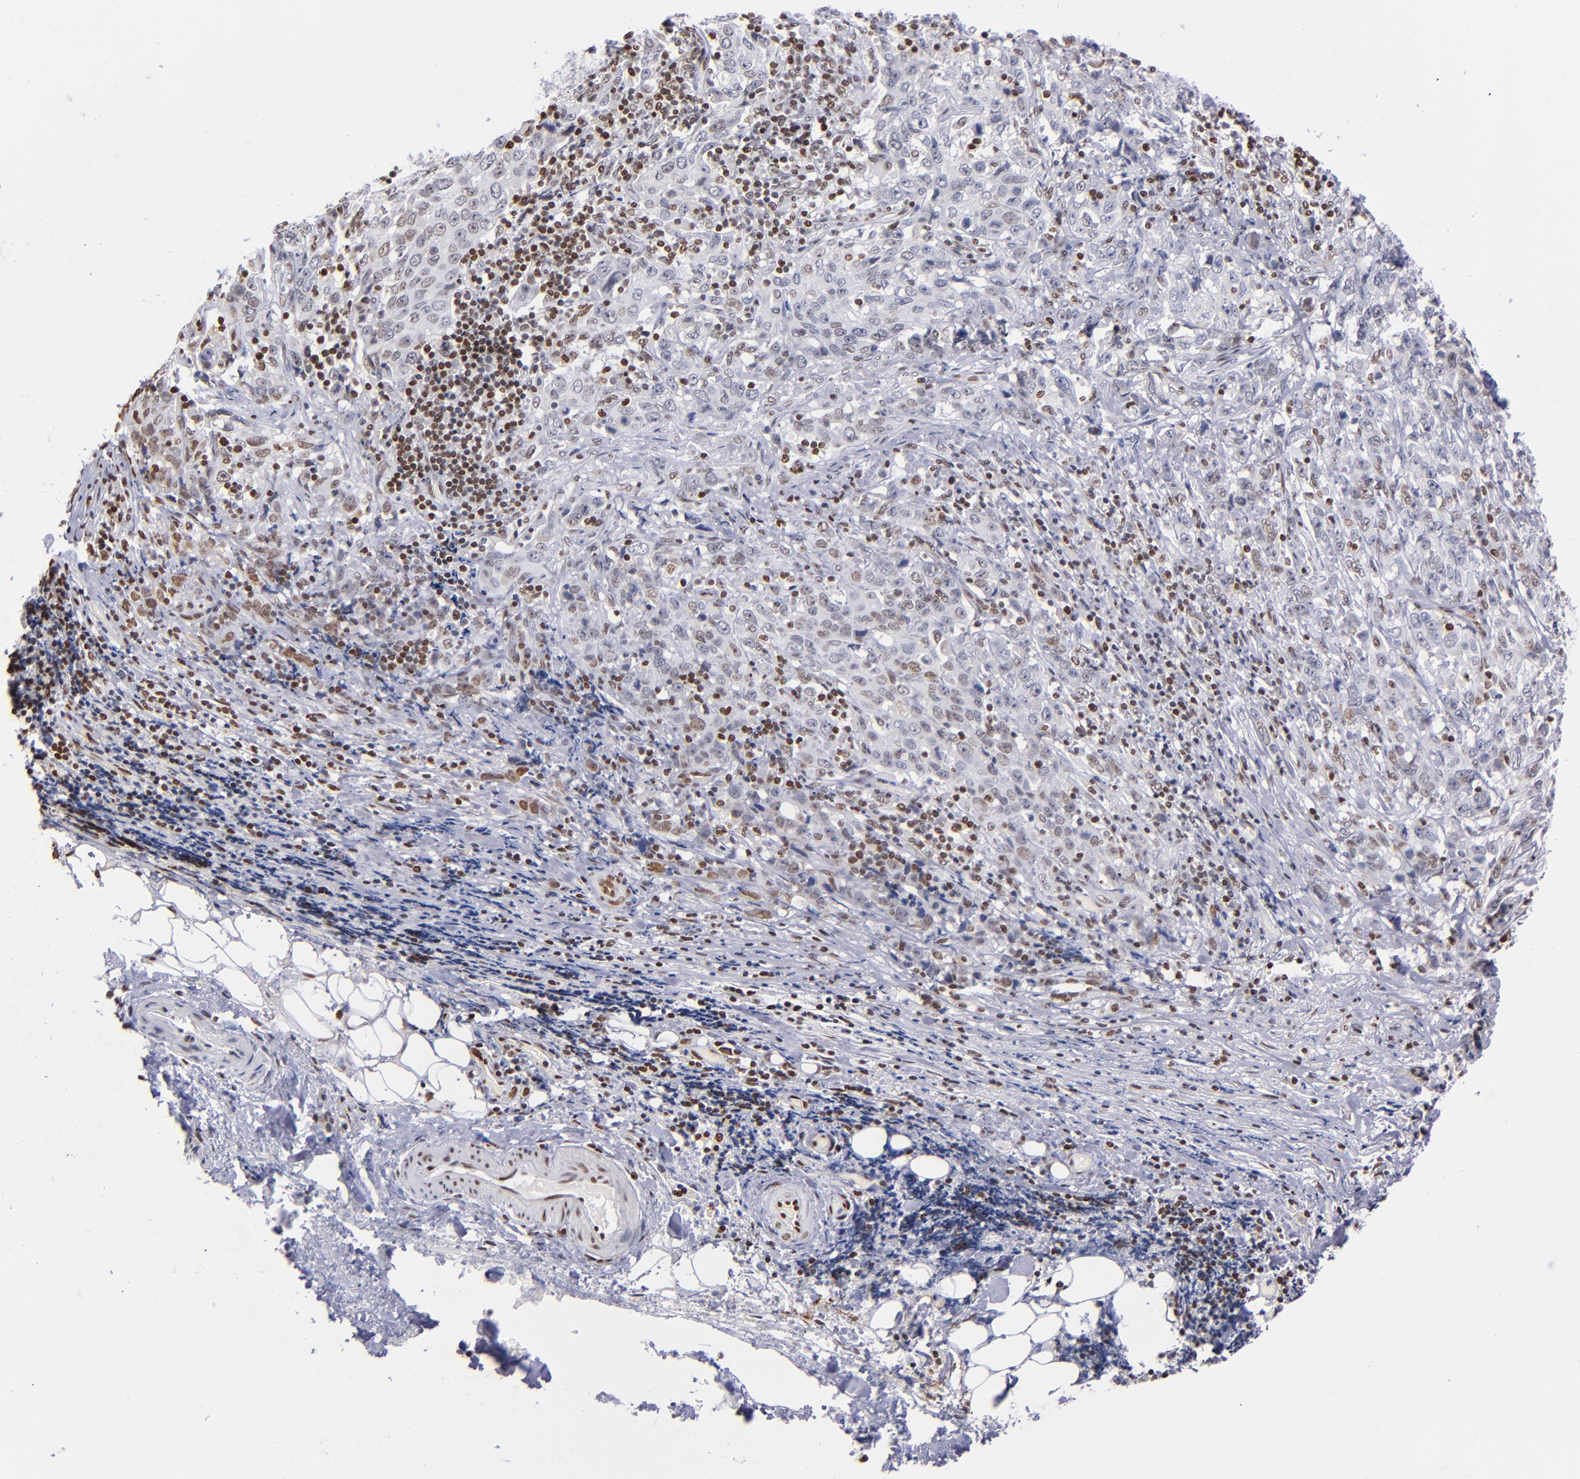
{"staining": {"intensity": "negative", "quantity": "none", "location": "none"}, "tissue": "stomach cancer", "cell_type": "Tumor cells", "image_type": "cancer", "snomed": [{"axis": "morphology", "description": "Adenocarcinoma, NOS"}, {"axis": "topography", "description": "Stomach"}], "caption": "Immunohistochemical staining of human adenocarcinoma (stomach) displays no significant staining in tumor cells.", "gene": "IFI16", "patient": {"sex": "male", "age": 48}}